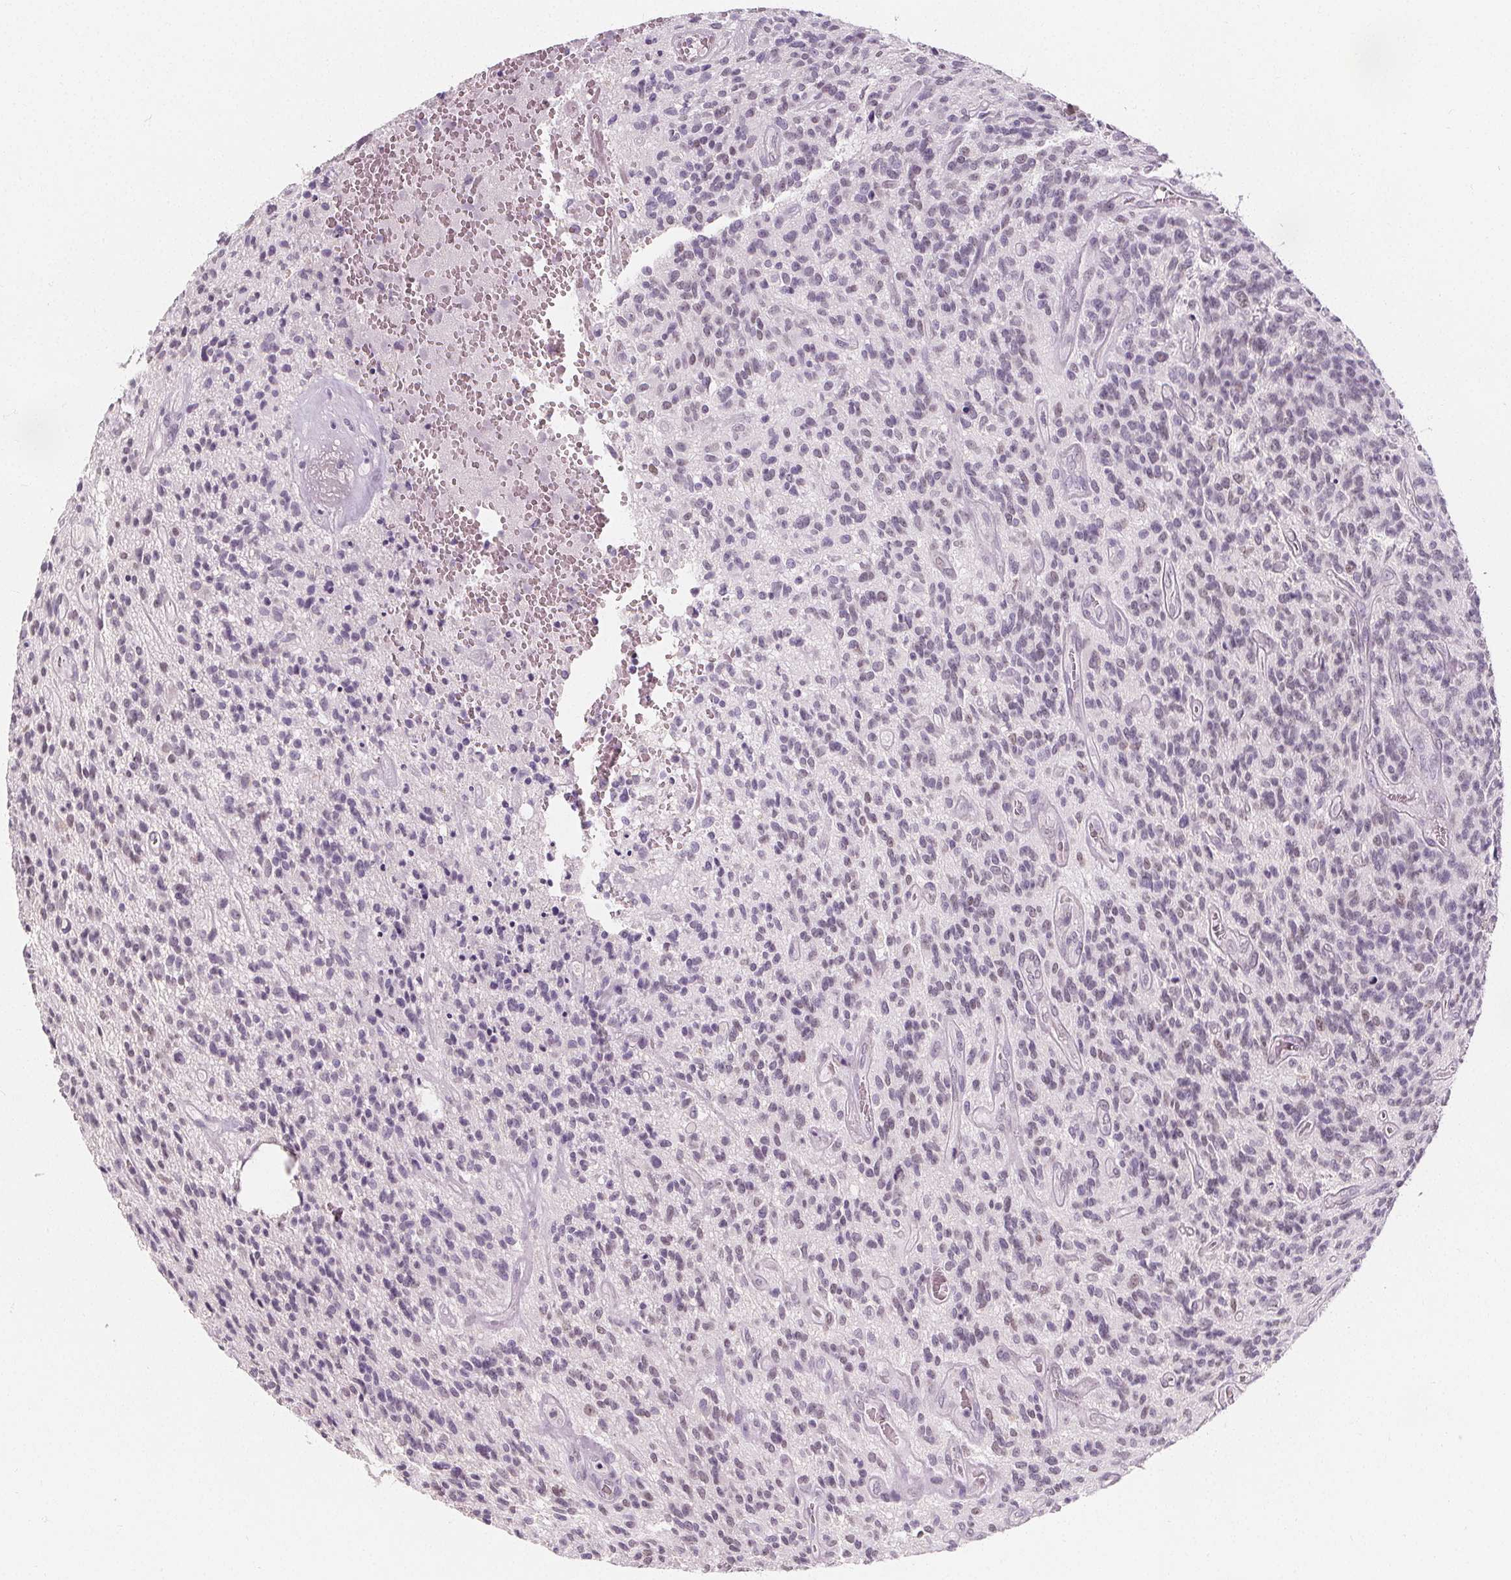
{"staining": {"intensity": "weak", "quantity": "<25%", "location": "nuclear"}, "tissue": "glioma", "cell_type": "Tumor cells", "image_type": "cancer", "snomed": [{"axis": "morphology", "description": "Glioma, malignant, High grade"}, {"axis": "topography", "description": "Brain"}], "caption": "Immunohistochemical staining of malignant high-grade glioma shows no significant staining in tumor cells.", "gene": "DBX2", "patient": {"sex": "male", "age": 76}}